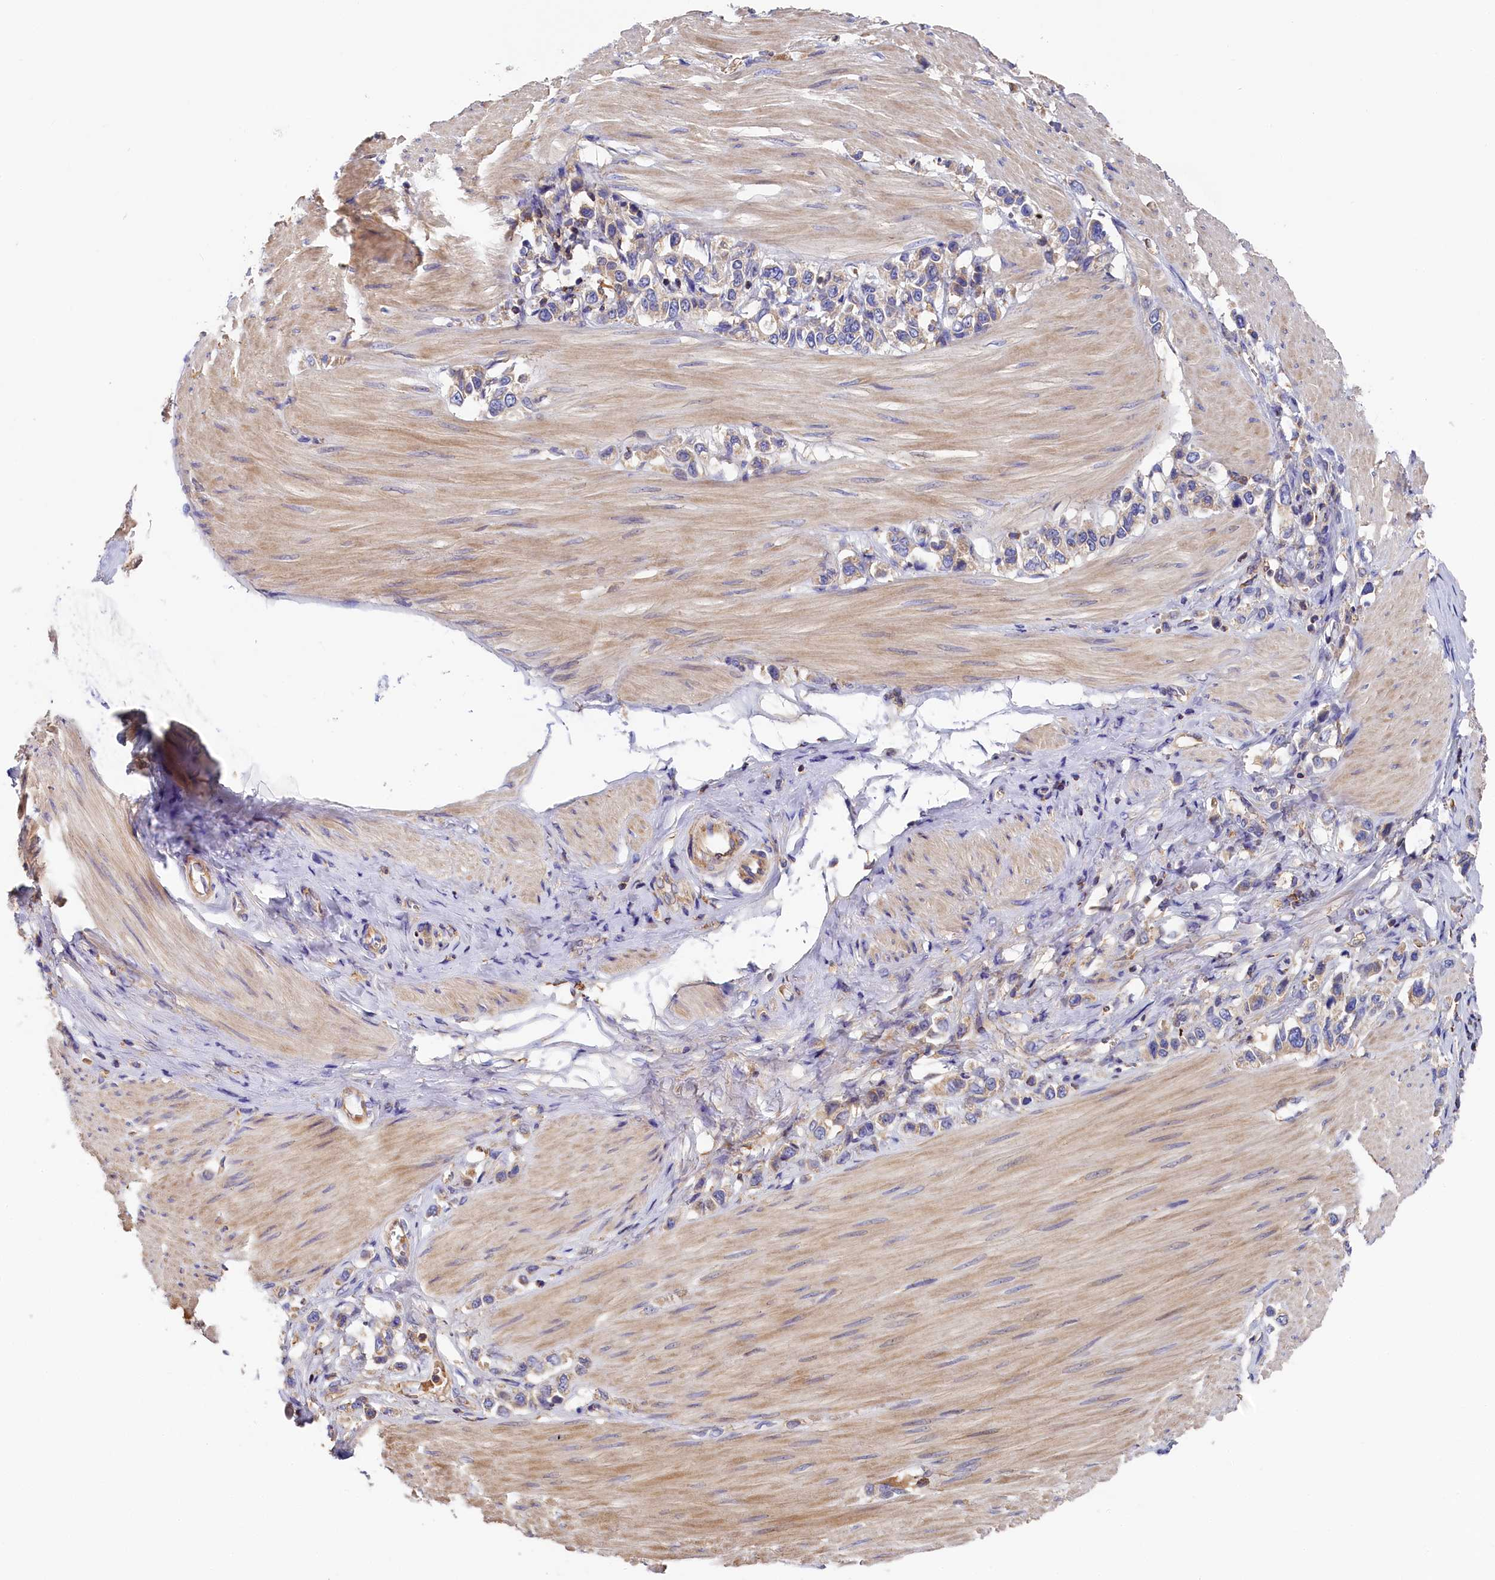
{"staining": {"intensity": "negative", "quantity": "none", "location": "none"}, "tissue": "stomach cancer", "cell_type": "Tumor cells", "image_type": "cancer", "snomed": [{"axis": "morphology", "description": "Adenocarcinoma, NOS"}, {"axis": "topography", "description": "Stomach"}], "caption": "Immunohistochemistry (IHC) photomicrograph of stomach cancer (adenocarcinoma) stained for a protein (brown), which reveals no staining in tumor cells.", "gene": "SEC31B", "patient": {"sex": "female", "age": 65}}